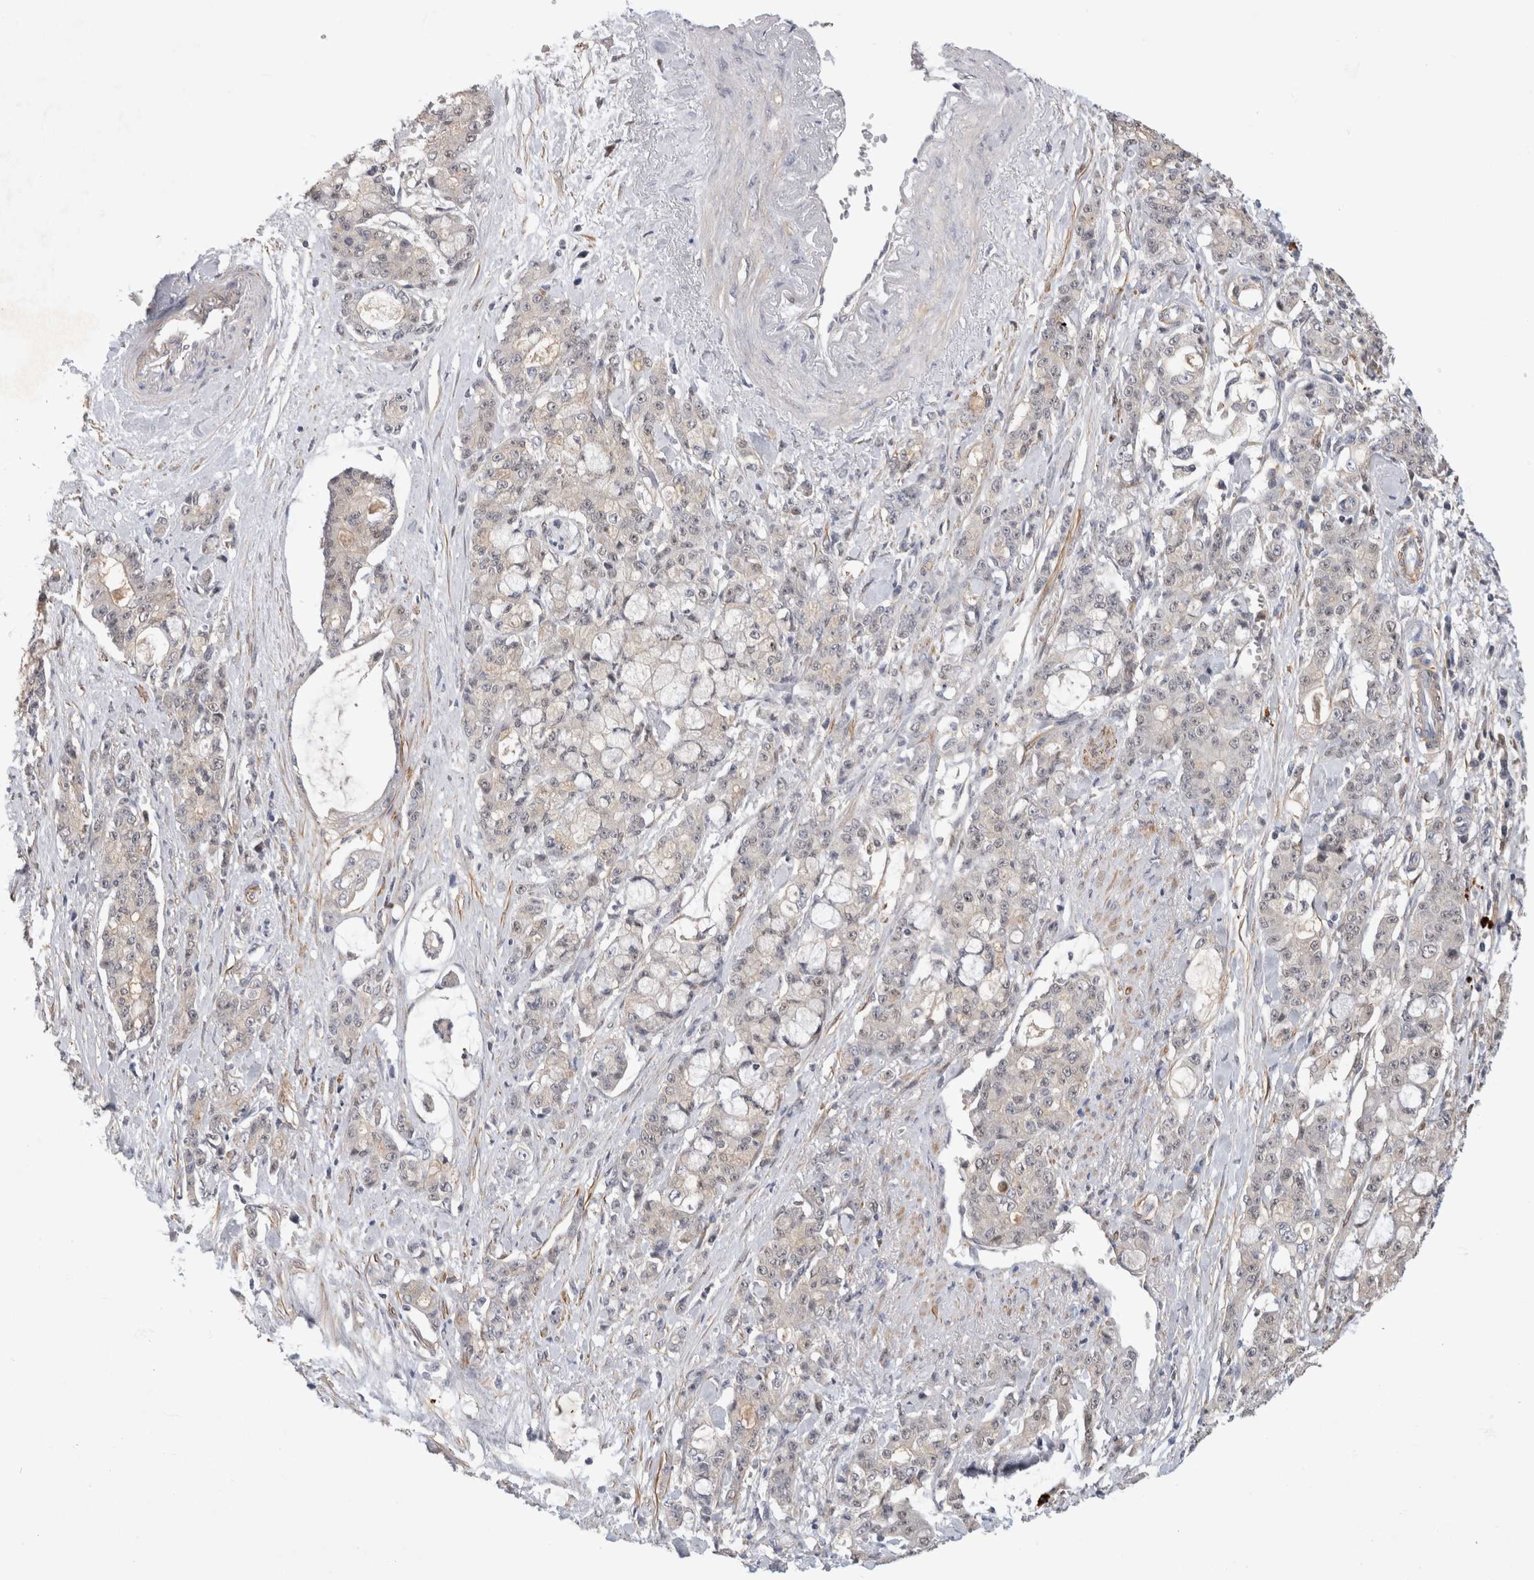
{"staining": {"intensity": "negative", "quantity": "none", "location": "none"}, "tissue": "pancreatic cancer", "cell_type": "Tumor cells", "image_type": "cancer", "snomed": [{"axis": "morphology", "description": "Adenocarcinoma, NOS"}, {"axis": "topography", "description": "Pancreas"}], "caption": "Tumor cells are negative for brown protein staining in pancreatic adenocarcinoma.", "gene": "PGM1", "patient": {"sex": "female", "age": 73}}